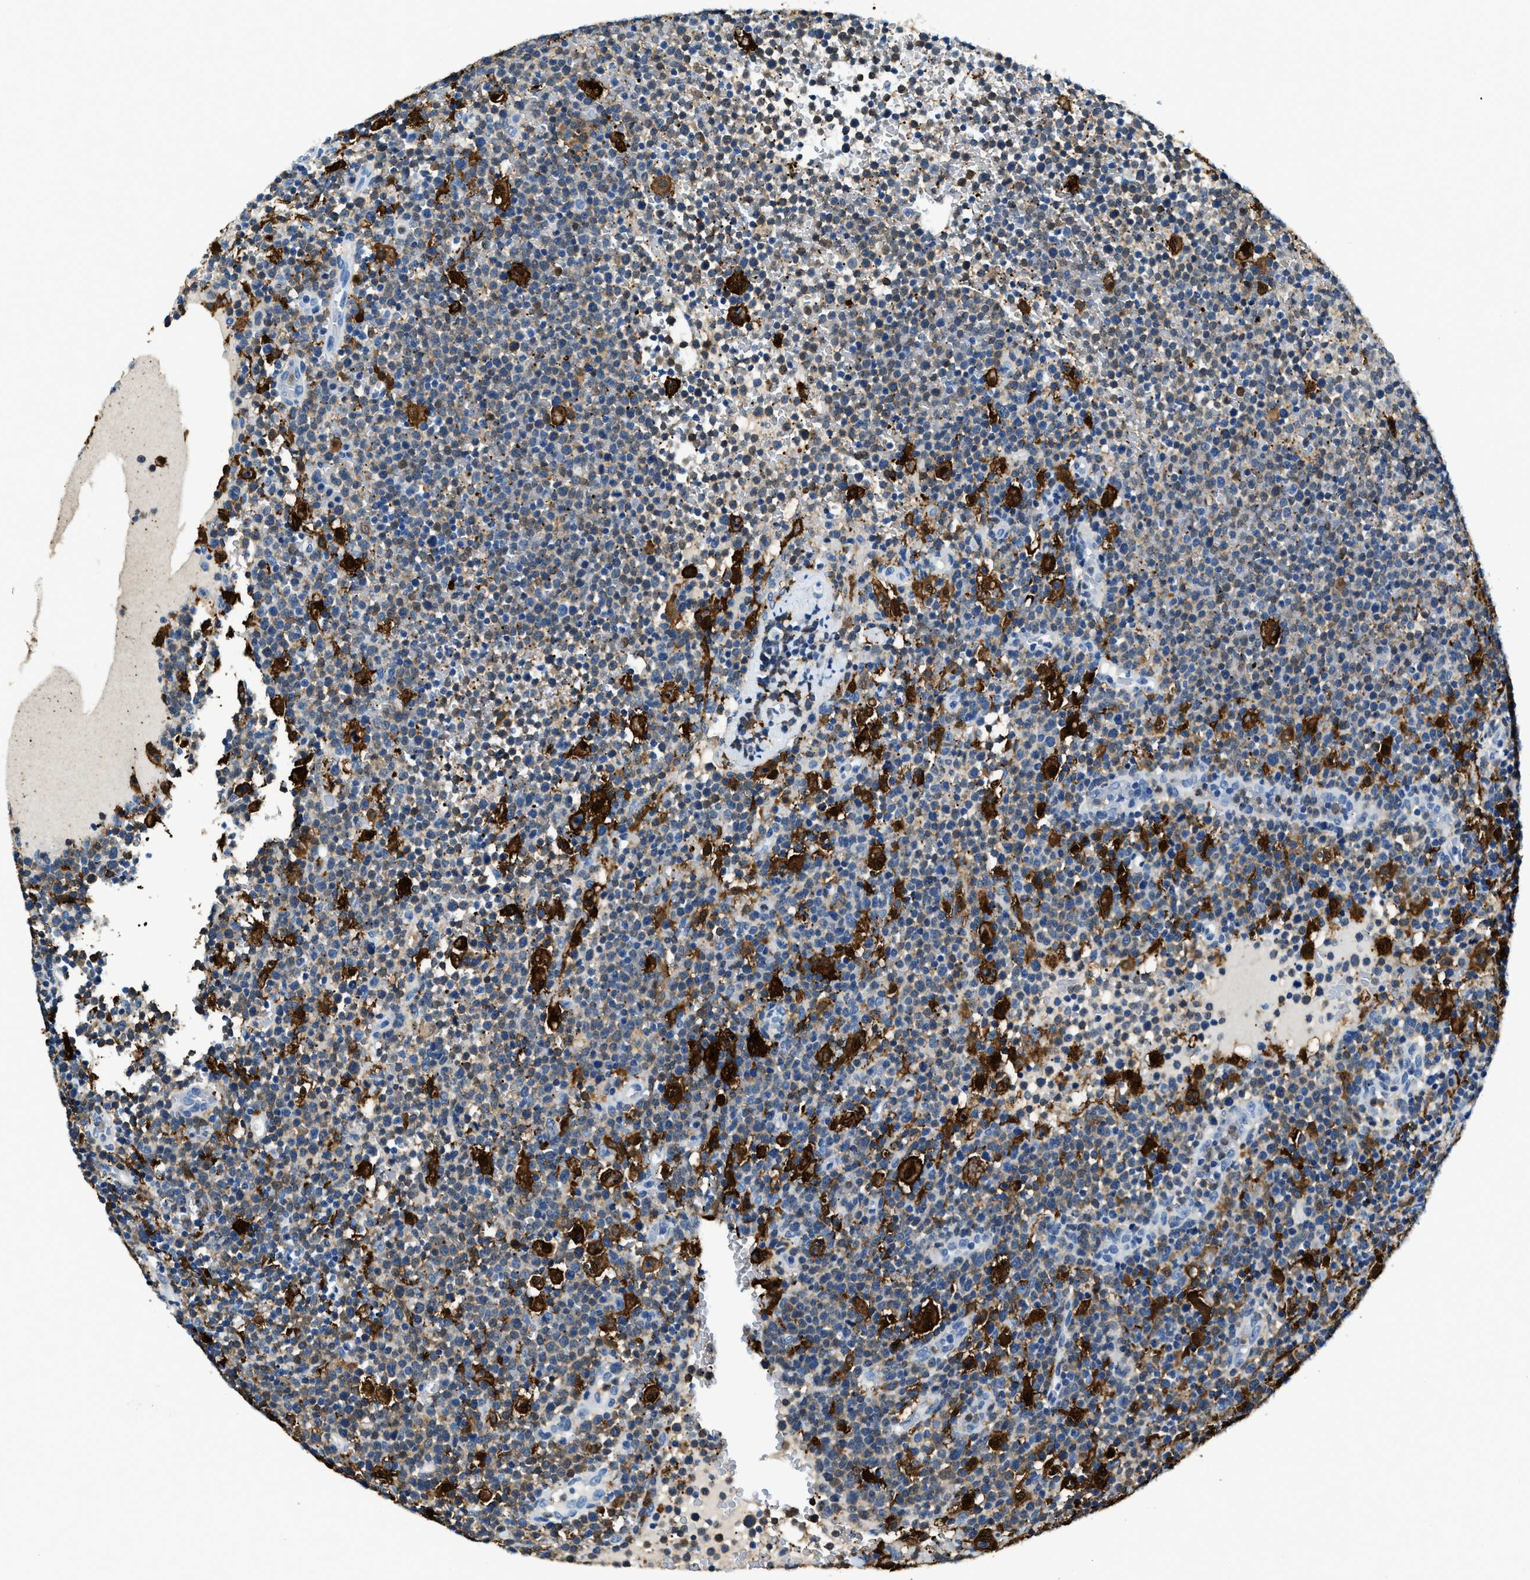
{"staining": {"intensity": "moderate", "quantity": "25%-75%", "location": "cytoplasmic/membranous"}, "tissue": "lymphoma", "cell_type": "Tumor cells", "image_type": "cancer", "snomed": [{"axis": "morphology", "description": "Malignant lymphoma, non-Hodgkin's type, High grade"}, {"axis": "topography", "description": "Lymph node"}], "caption": "A brown stain shows moderate cytoplasmic/membranous positivity of a protein in human lymphoma tumor cells. (Brightfield microscopy of DAB IHC at high magnification).", "gene": "CAPG", "patient": {"sex": "male", "age": 61}}